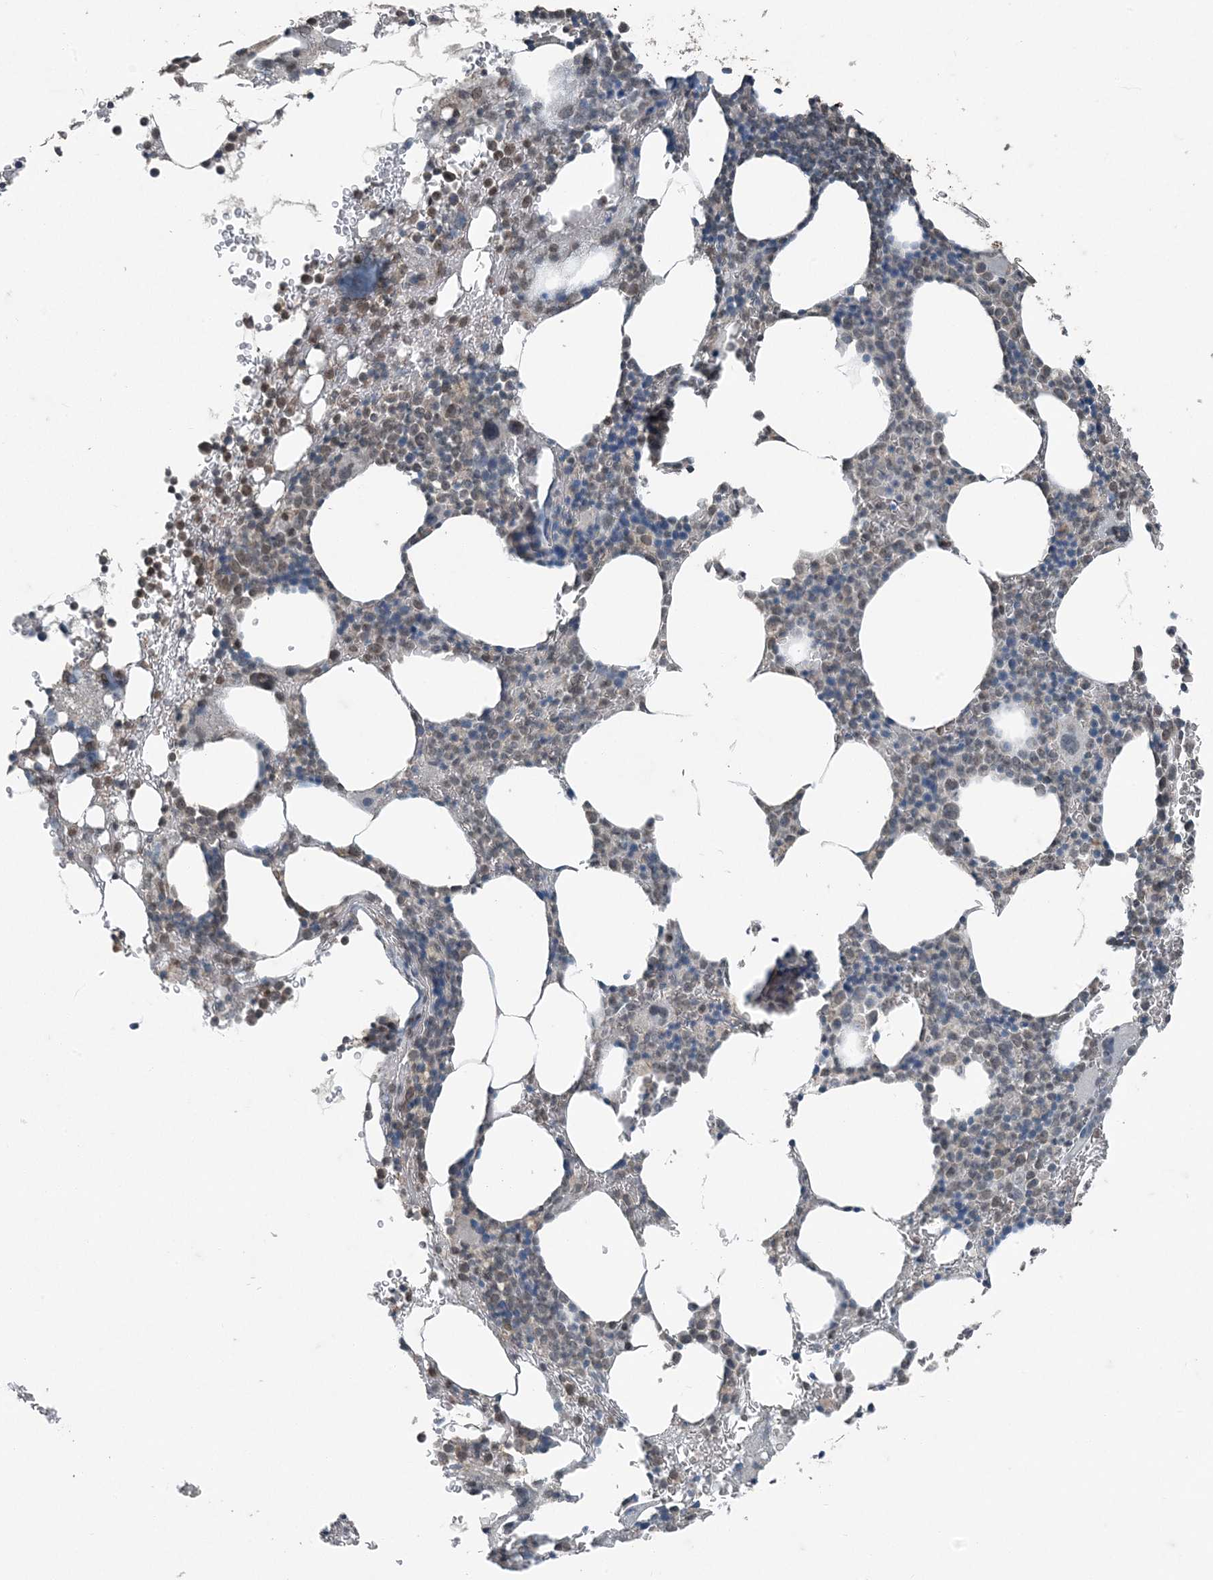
{"staining": {"intensity": "moderate", "quantity": "25%-75%", "location": "cytoplasmic/membranous,nuclear"}, "tissue": "bone marrow", "cell_type": "Hematopoietic cells", "image_type": "normal", "snomed": [{"axis": "morphology", "description": "Normal tissue, NOS"}, {"axis": "topography", "description": "Bone marrow"}], "caption": "This micrograph reveals immunohistochemistry staining of unremarkable human bone marrow, with medium moderate cytoplasmic/membranous,nuclear staining in approximately 25%-75% of hematopoietic cells.", "gene": "GNL1", "patient": {"sex": "male"}}